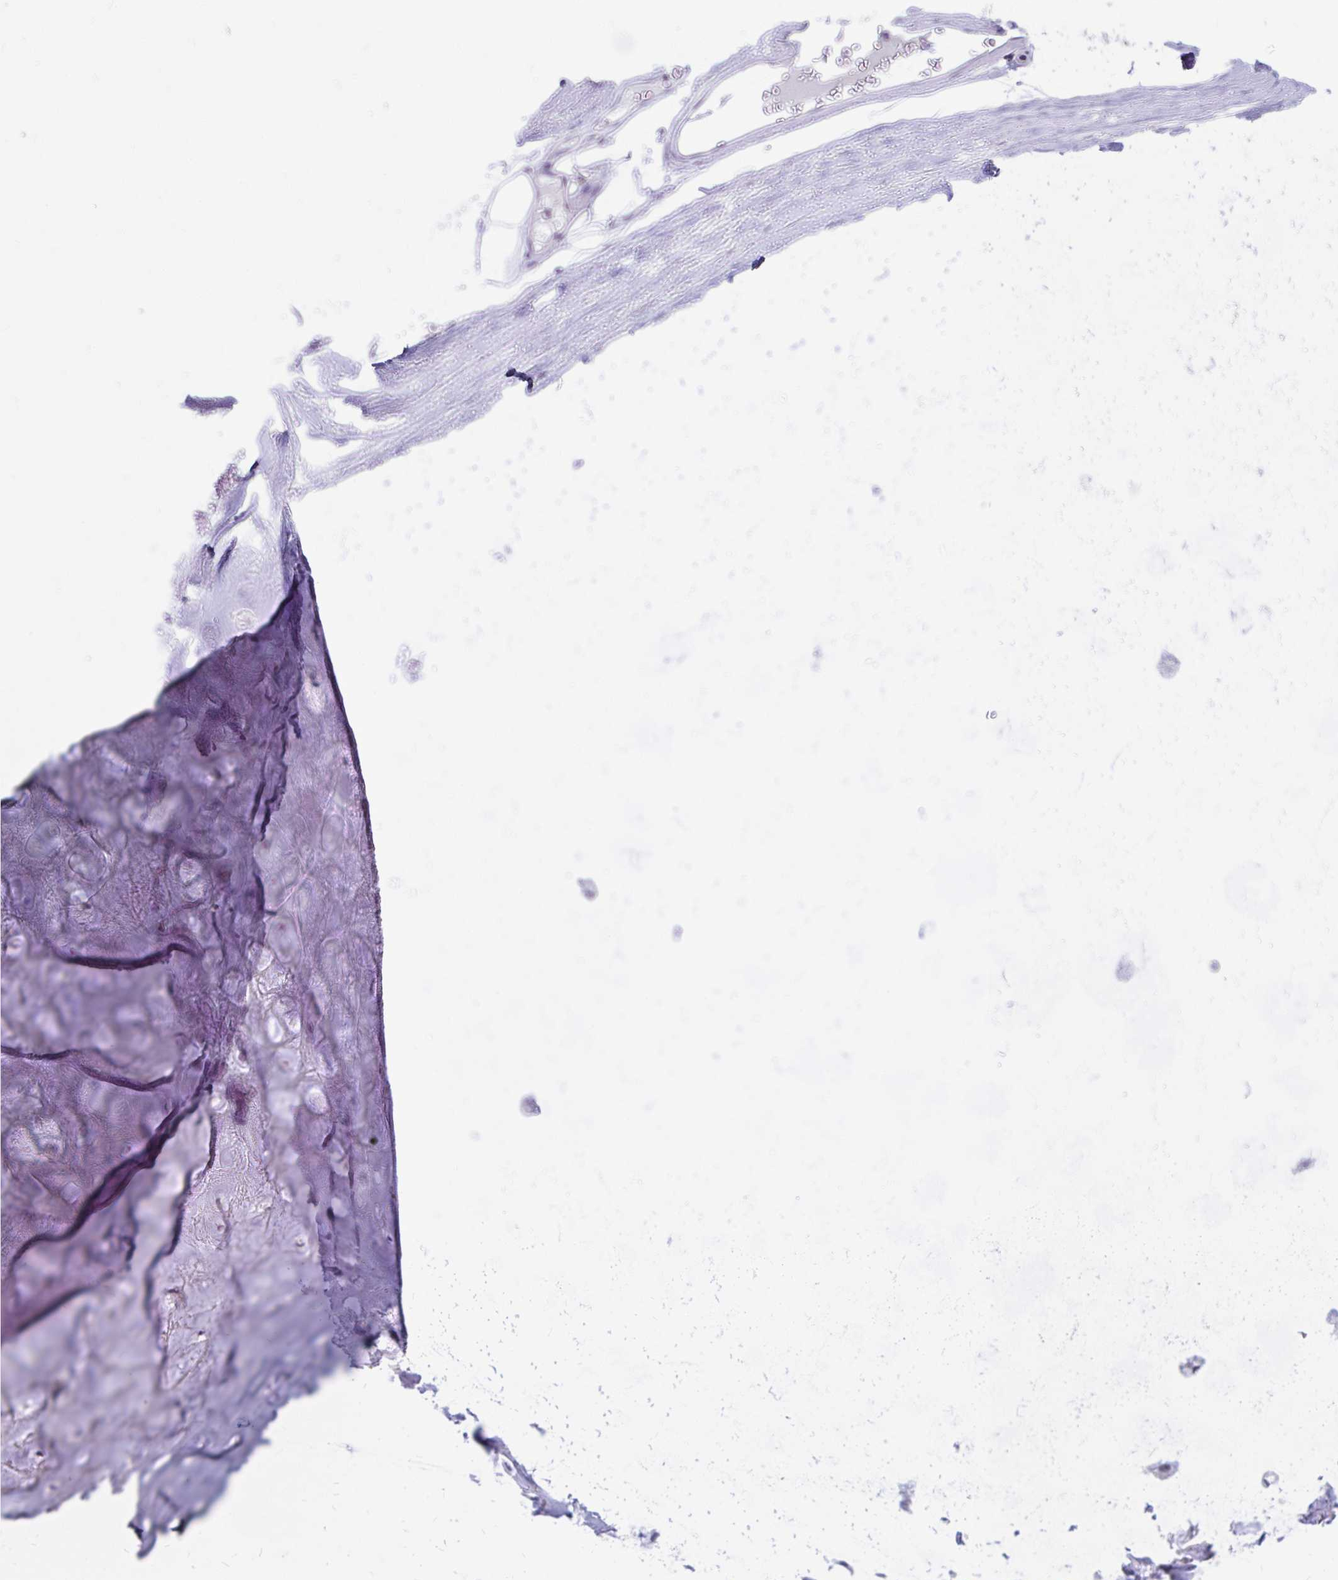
{"staining": {"intensity": "negative", "quantity": "none", "location": "none"}, "tissue": "soft tissue", "cell_type": "Chondrocytes", "image_type": "normal", "snomed": [{"axis": "morphology", "description": "Normal tissue, NOS"}, {"axis": "topography", "description": "Lymph node"}, {"axis": "topography", "description": "Cartilage tissue"}, {"axis": "topography", "description": "Nasopharynx"}], "caption": "Immunohistochemical staining of normal human soft tissue demonstrates no significant staining in chondrocytes.", "gene": "RGS16", "patient": {"sex": "male", "age": 63}}